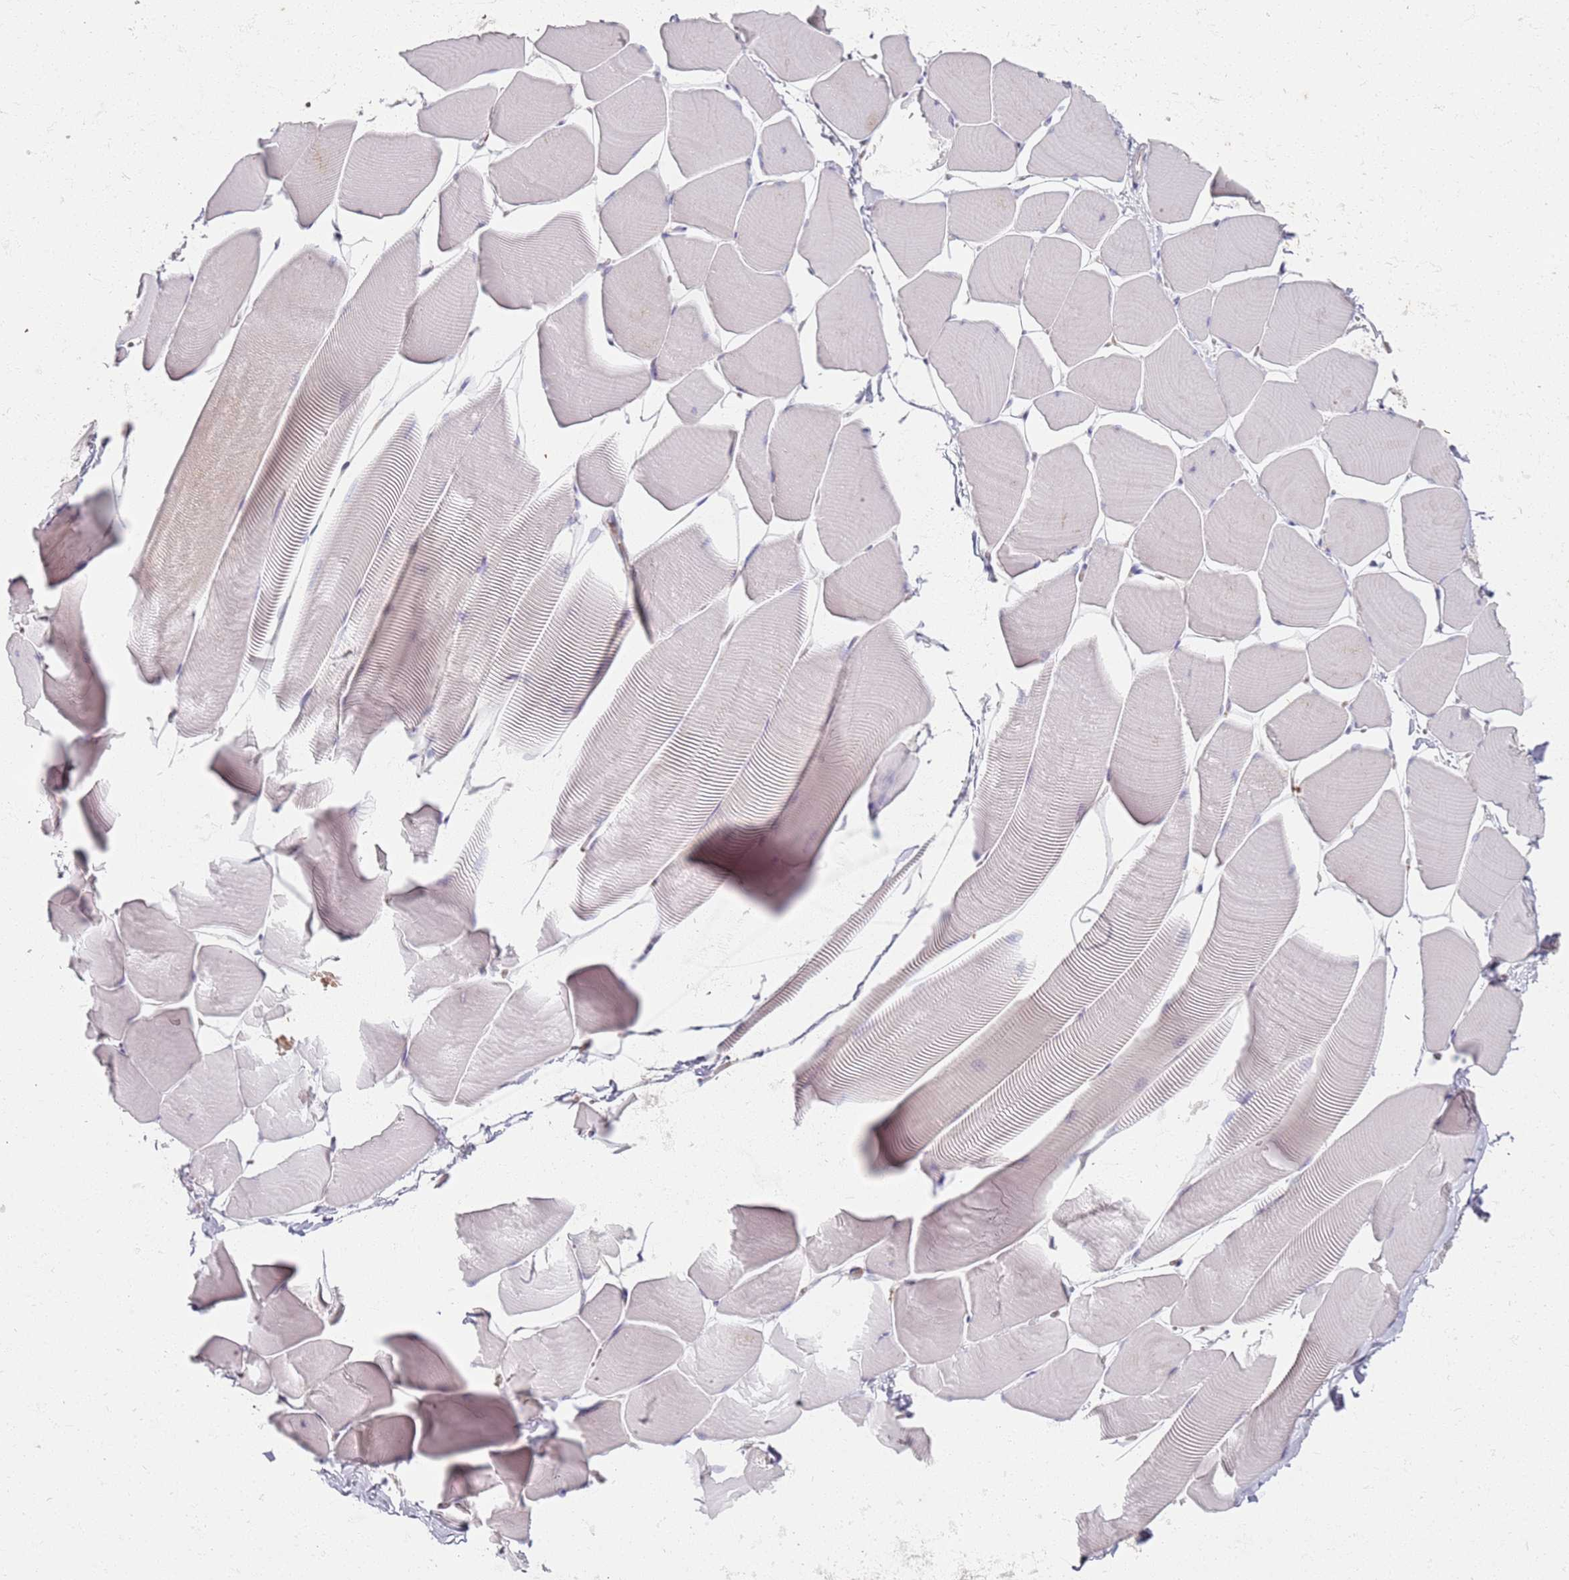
{"staining": {"intensity": "negative", "quantity": "none", "location": "none"}, "tissue": "skeletal muscle", "cell_type": "Myocytes", "image_type": "normal", "snomed": [{"axis": "morphology", "description": "Normal tissue, NOS"}, {"axis": "topography", "description": "Skeletal muscle"}], "caption": "Immunohistochemistry (IHC) photomicrograph of normal skeletal muscle: skeletal muscle stained with DAB (3,3'-diaminobenzidine) shows no significant protein expression in myocytes. (DAB (3,3'-diaminobenzidine) immunohistochemistry (IHC), high magnification).", "gene": "CD40LG", "patient": {"sex": "male", "age": 25}}